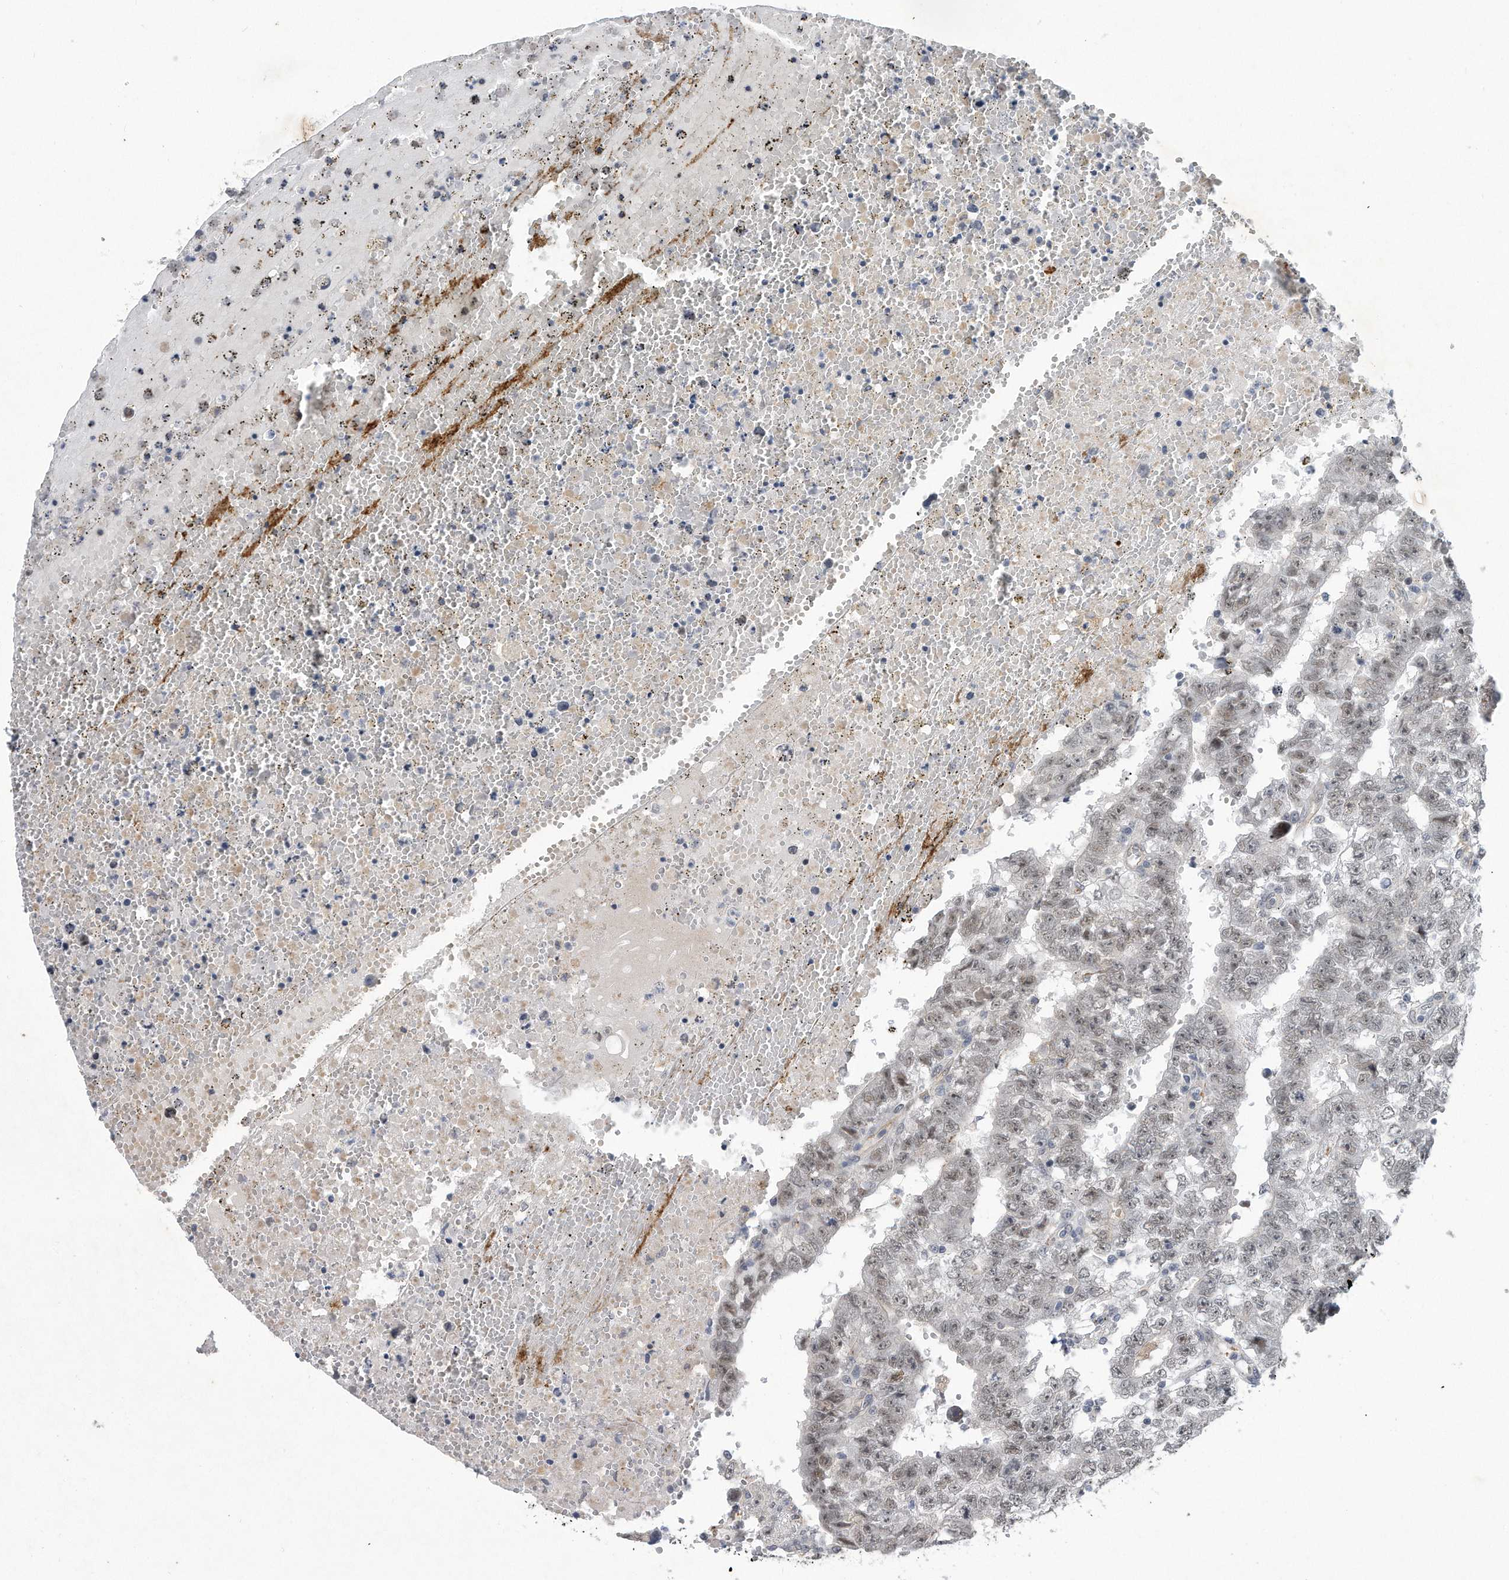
{"staining": {"intensity": "weak", "quantity": "<25%", "location": "nuclear"}, "tissue": "testis cancer", "cell_type": "Tumor cells", "image_type": "cancer", "snomed": [{"axis": "morphology", "description": "Carcinoma, Embryonal, NOS"}, {"axis": "topography", "description": "Testis"}], "caption": "Immunohistochemical staining of embryonal carcinoma (testis) displays no significant positivity in tumor cells.", "gene": "PGBD2", "patient": {"sex": "male", "age": 25}}